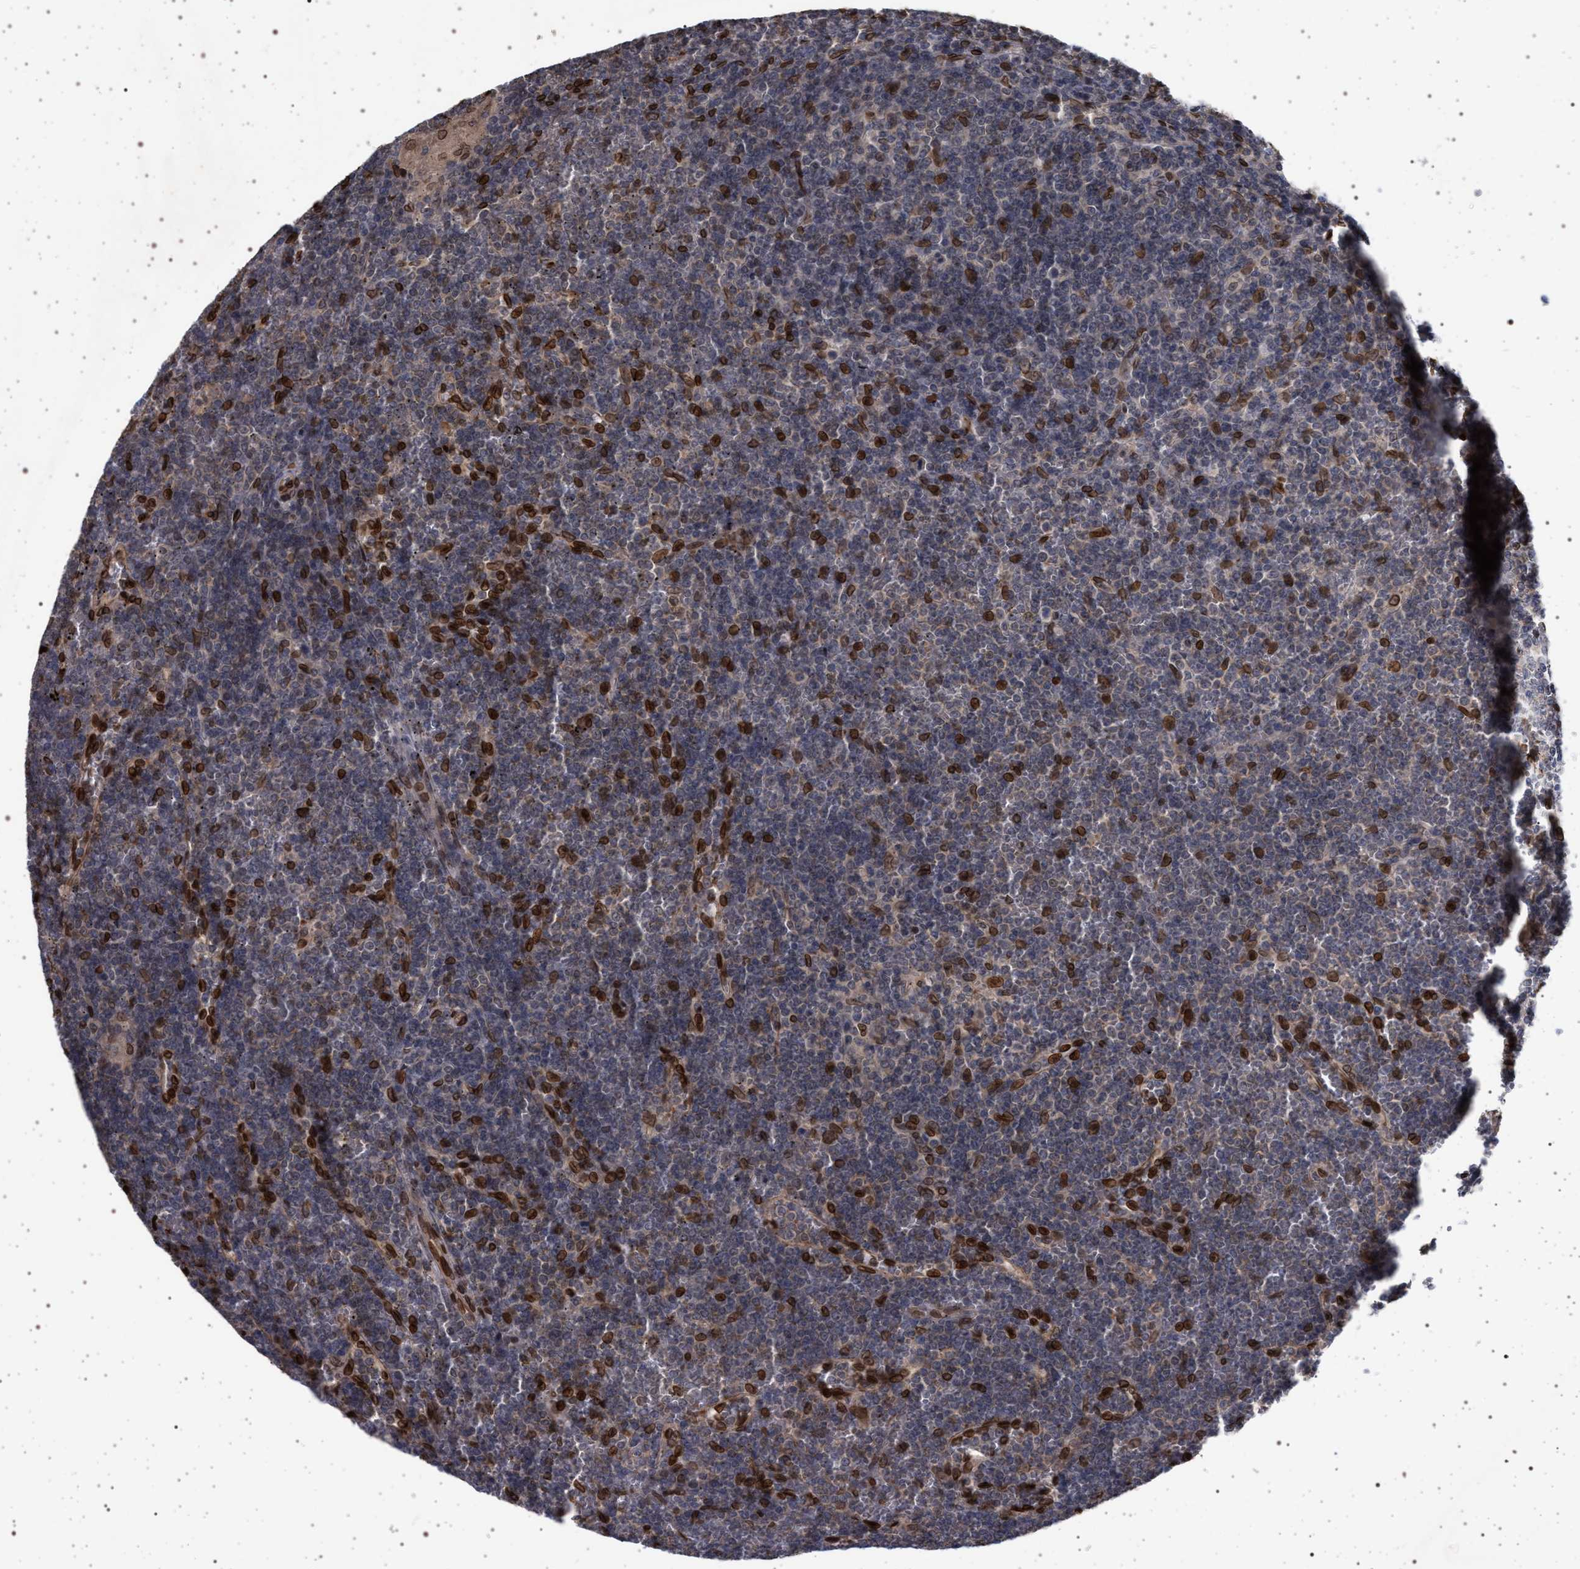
{"staining": {"intensity": "strong", "quantity": "<25%", "location": "nuclear"}, "tissue": "lymphoma", "cell_type": "Tumor cells", "image_type": "cancer", "snomed": [{"axis": "morphology", "description": "Malignant lymphoma, non-Hodgkin's type, Low grade"}, {"axis": "topography", "description": "Spleen"}], "caption": "Brown immunohistochemical staining in malignant lymphoma, non-Hodgkin's type (low-grade) shows strong nuclear positivity in about <25% of tumor cells.", "gene": "ING2", "patient": {"sex": "female", "age": 19}}